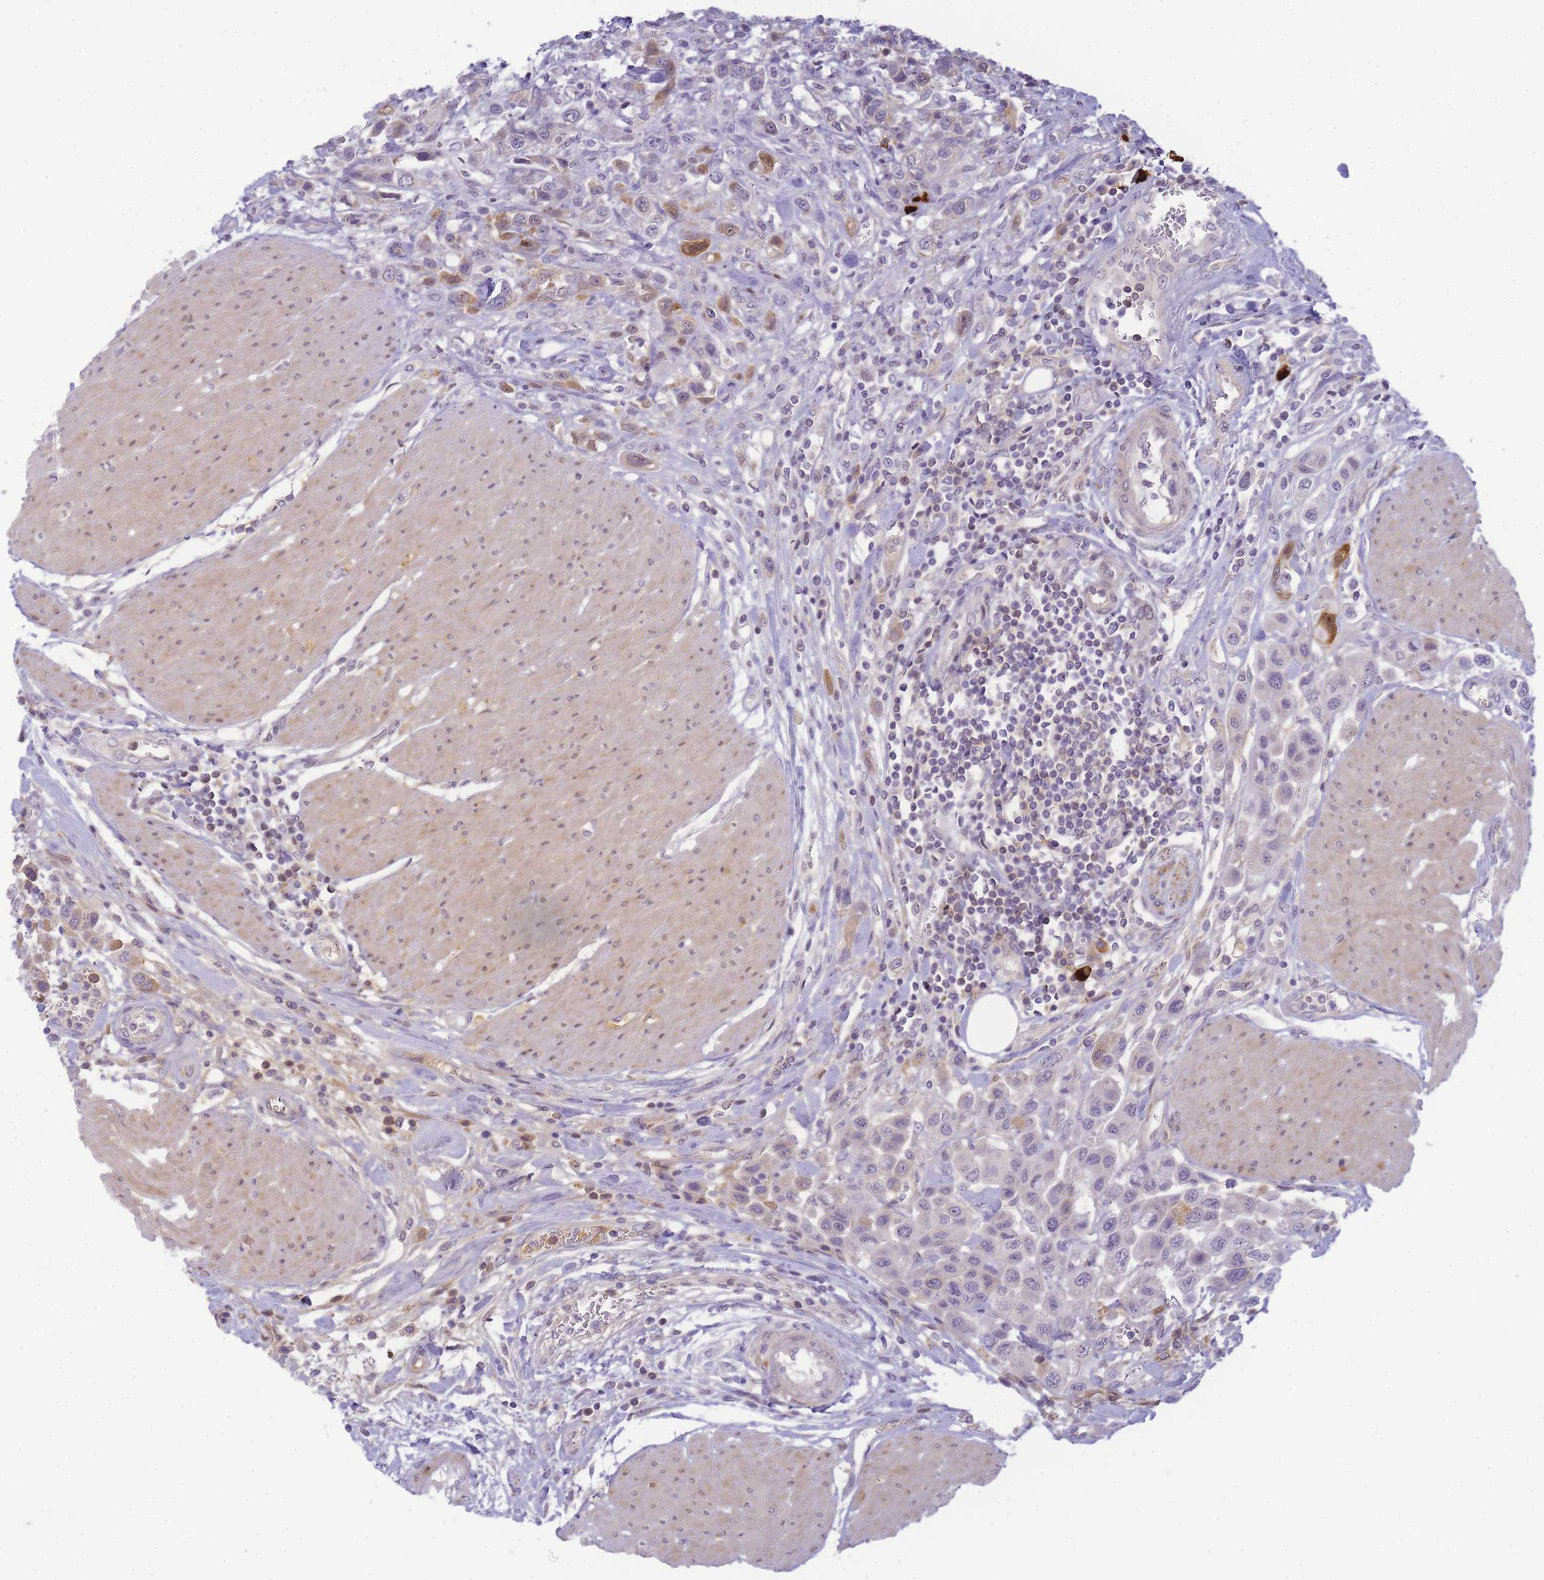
{"staining": {"intensity": "moderate", "quantity": "<25%", "location": "cytoplasmic/membranous,nuclear"}, "tissue": "urothelial cancer", "cell_type": "Tumor cells", "image_type": "cancer", "snomed": [{"axis": "morphology", "description": "Urothelial carcinoma, High grade"}, {"axis": "topography", "description": "Urinary bladder"}], "caption": "High-grade urothelial carcinoma stained with IHC shows moderate cytoplasmic/membranous and nuclear expression in approximately <25% of tumor cells.", "gene": "RRAD", "patient": {"sex": "male", "age": 50}}